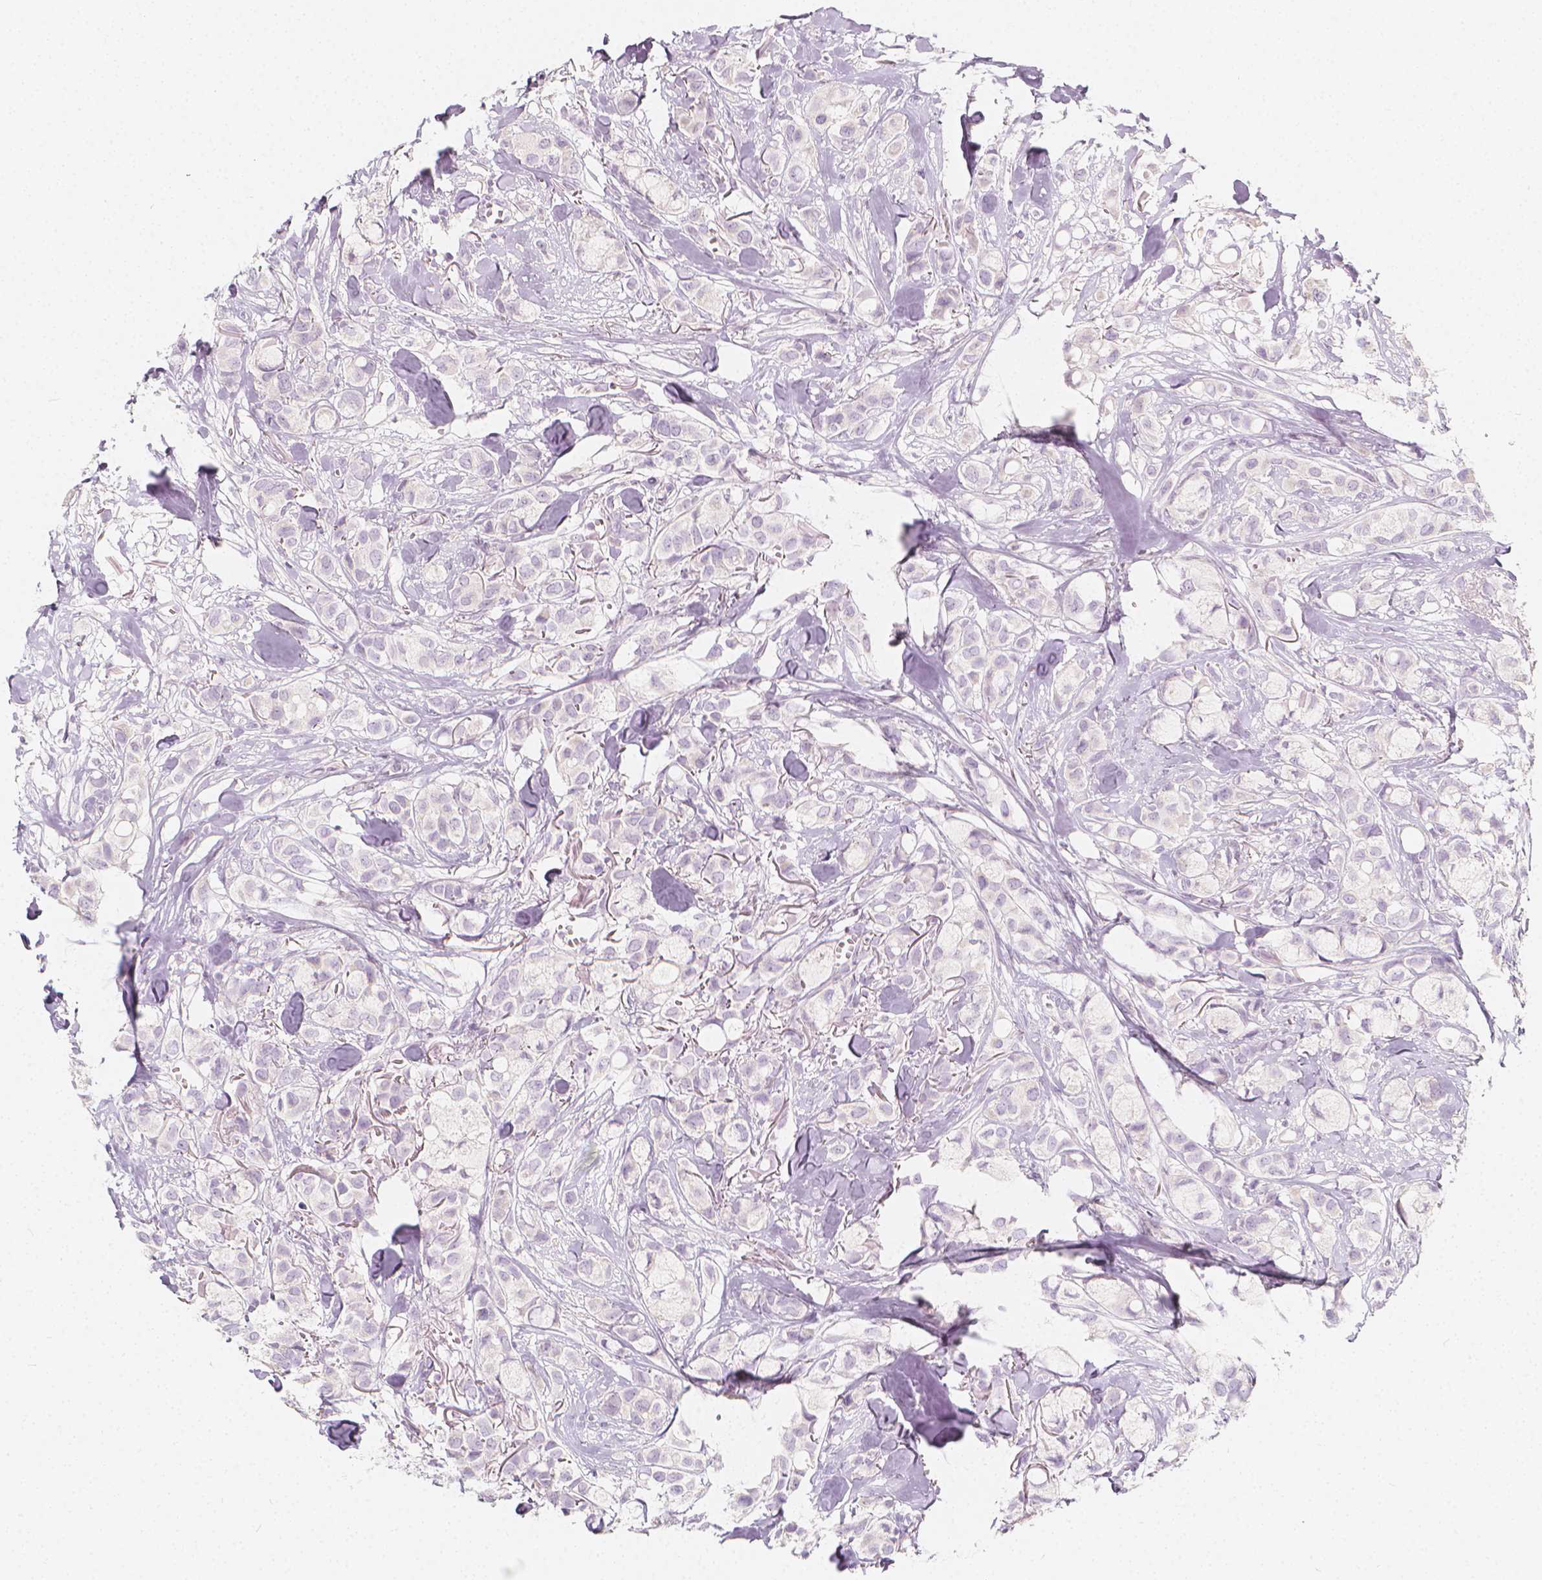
{"staining": {"intensity": "negative", "quantity": "none", "location": "none"}, "tissue": "breast cancer", "cell_type": "Tumor cells", "image_type": "cancer", "snomed": [{"axis": "morphology", "description": "Duct carcinoma"}, {"axis": "topography", "description": "Breast"}], "caption": "An immunohistochemistry (IHC) photomicrograph of invasive ductal carcinoma (breast) is shown. There is no staining in tumor cells of invasive ductal carcinoma (breast).", "gene": "RBFOX1", "patient": {"sex": "female", "age": 85}}